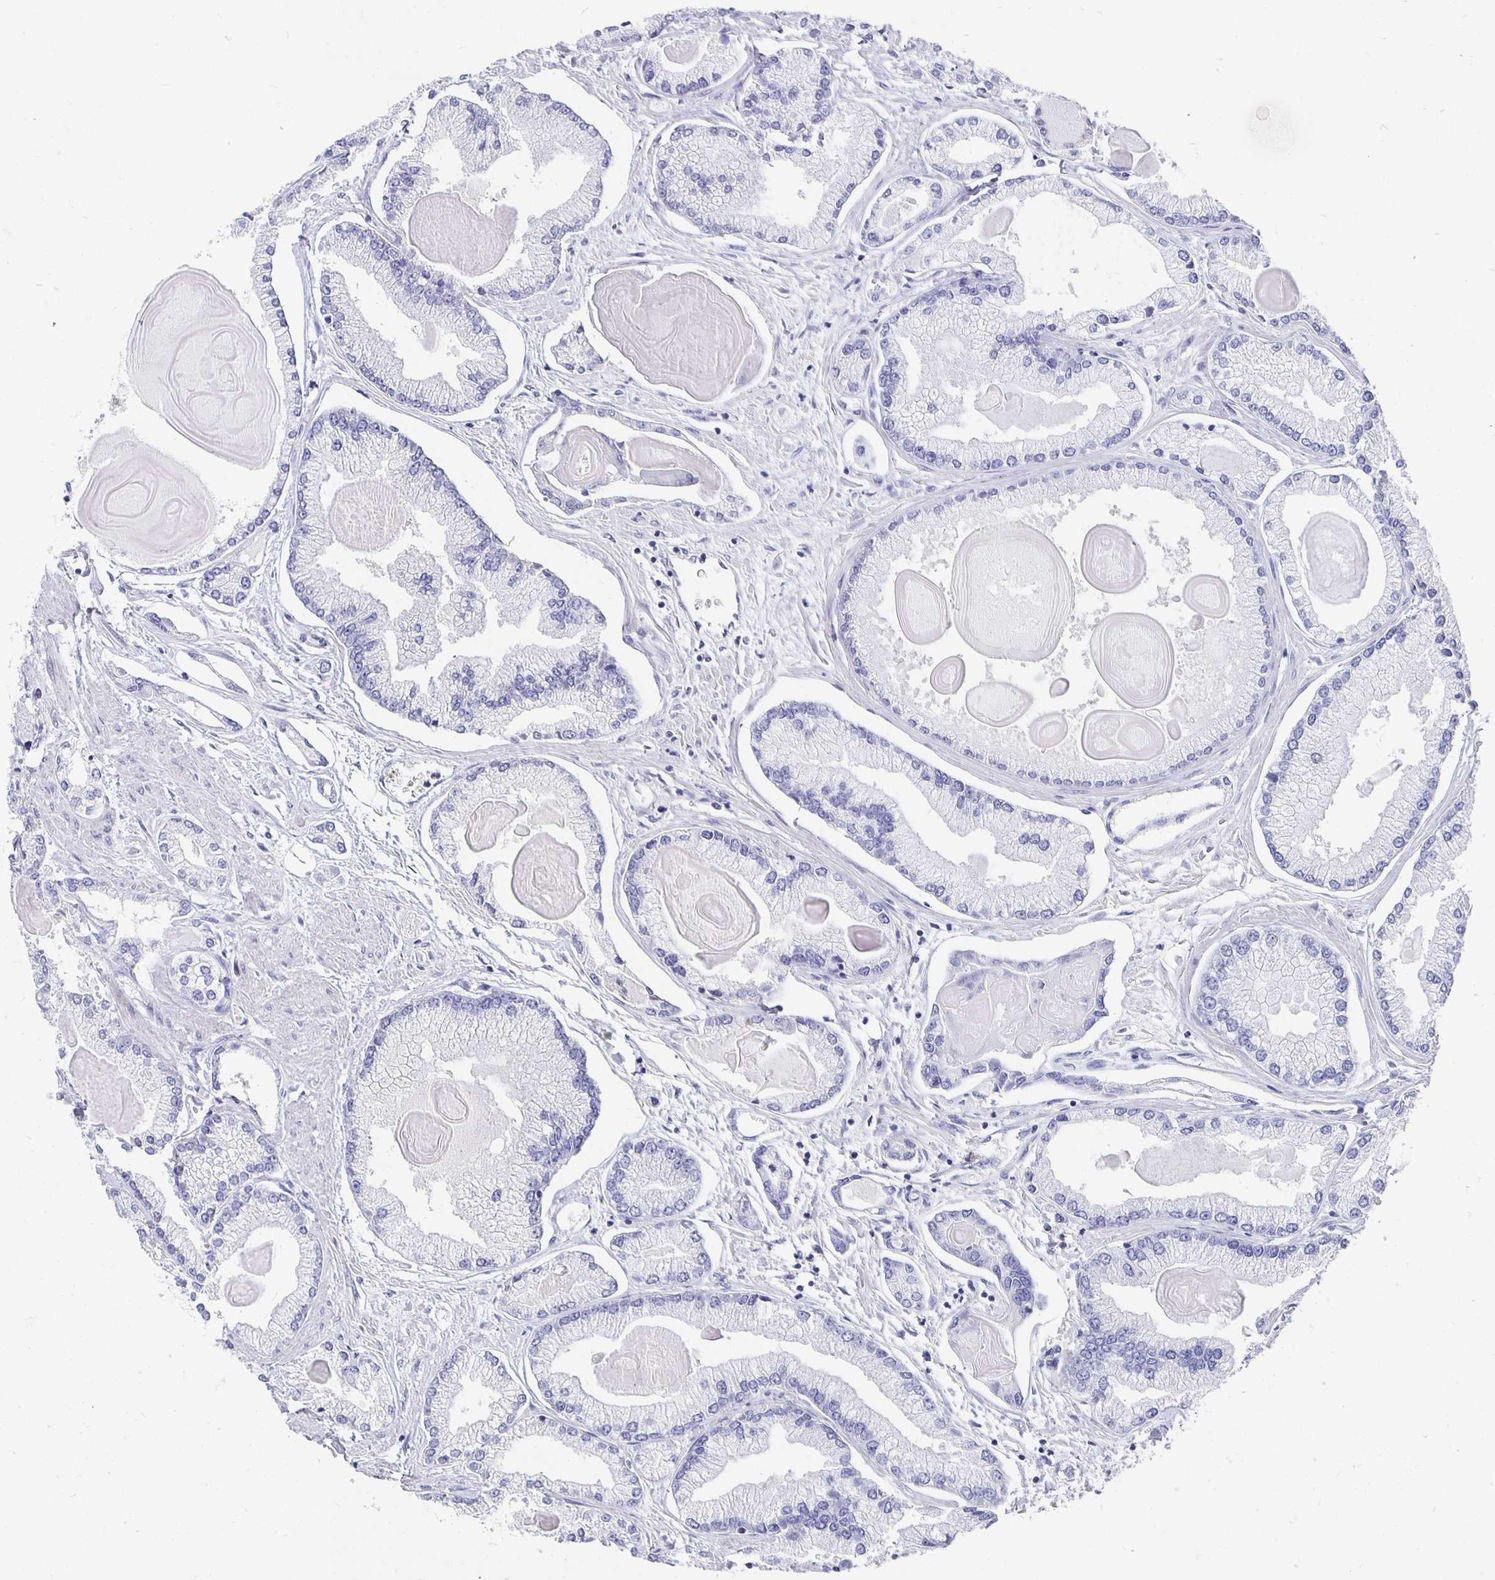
{"staining": {"intensity": "negative", "quantity": "none", "location": "none"}, "tissue": "prostate cancer", "cell_type": "Tumor cells", "image_type": "cancer", "snomed": [{"axis": "morphology", "description": "Adenocarcinoma, High grade"}, {"axis": "topography", "description": "Prostate"}], "caption": "The image demonstrates no staining of tumor cells in adenocarcinoma (high-grade) (prostate). The staining was performed using DAB (3,3'-diaminobenzidine) to visualize the protein expression in brown, while the nuclei were stained in blue with hematoxylin (Magnification: 20x).", "gene": "APOB", "patient": {"sex": "male", "age": 68}}